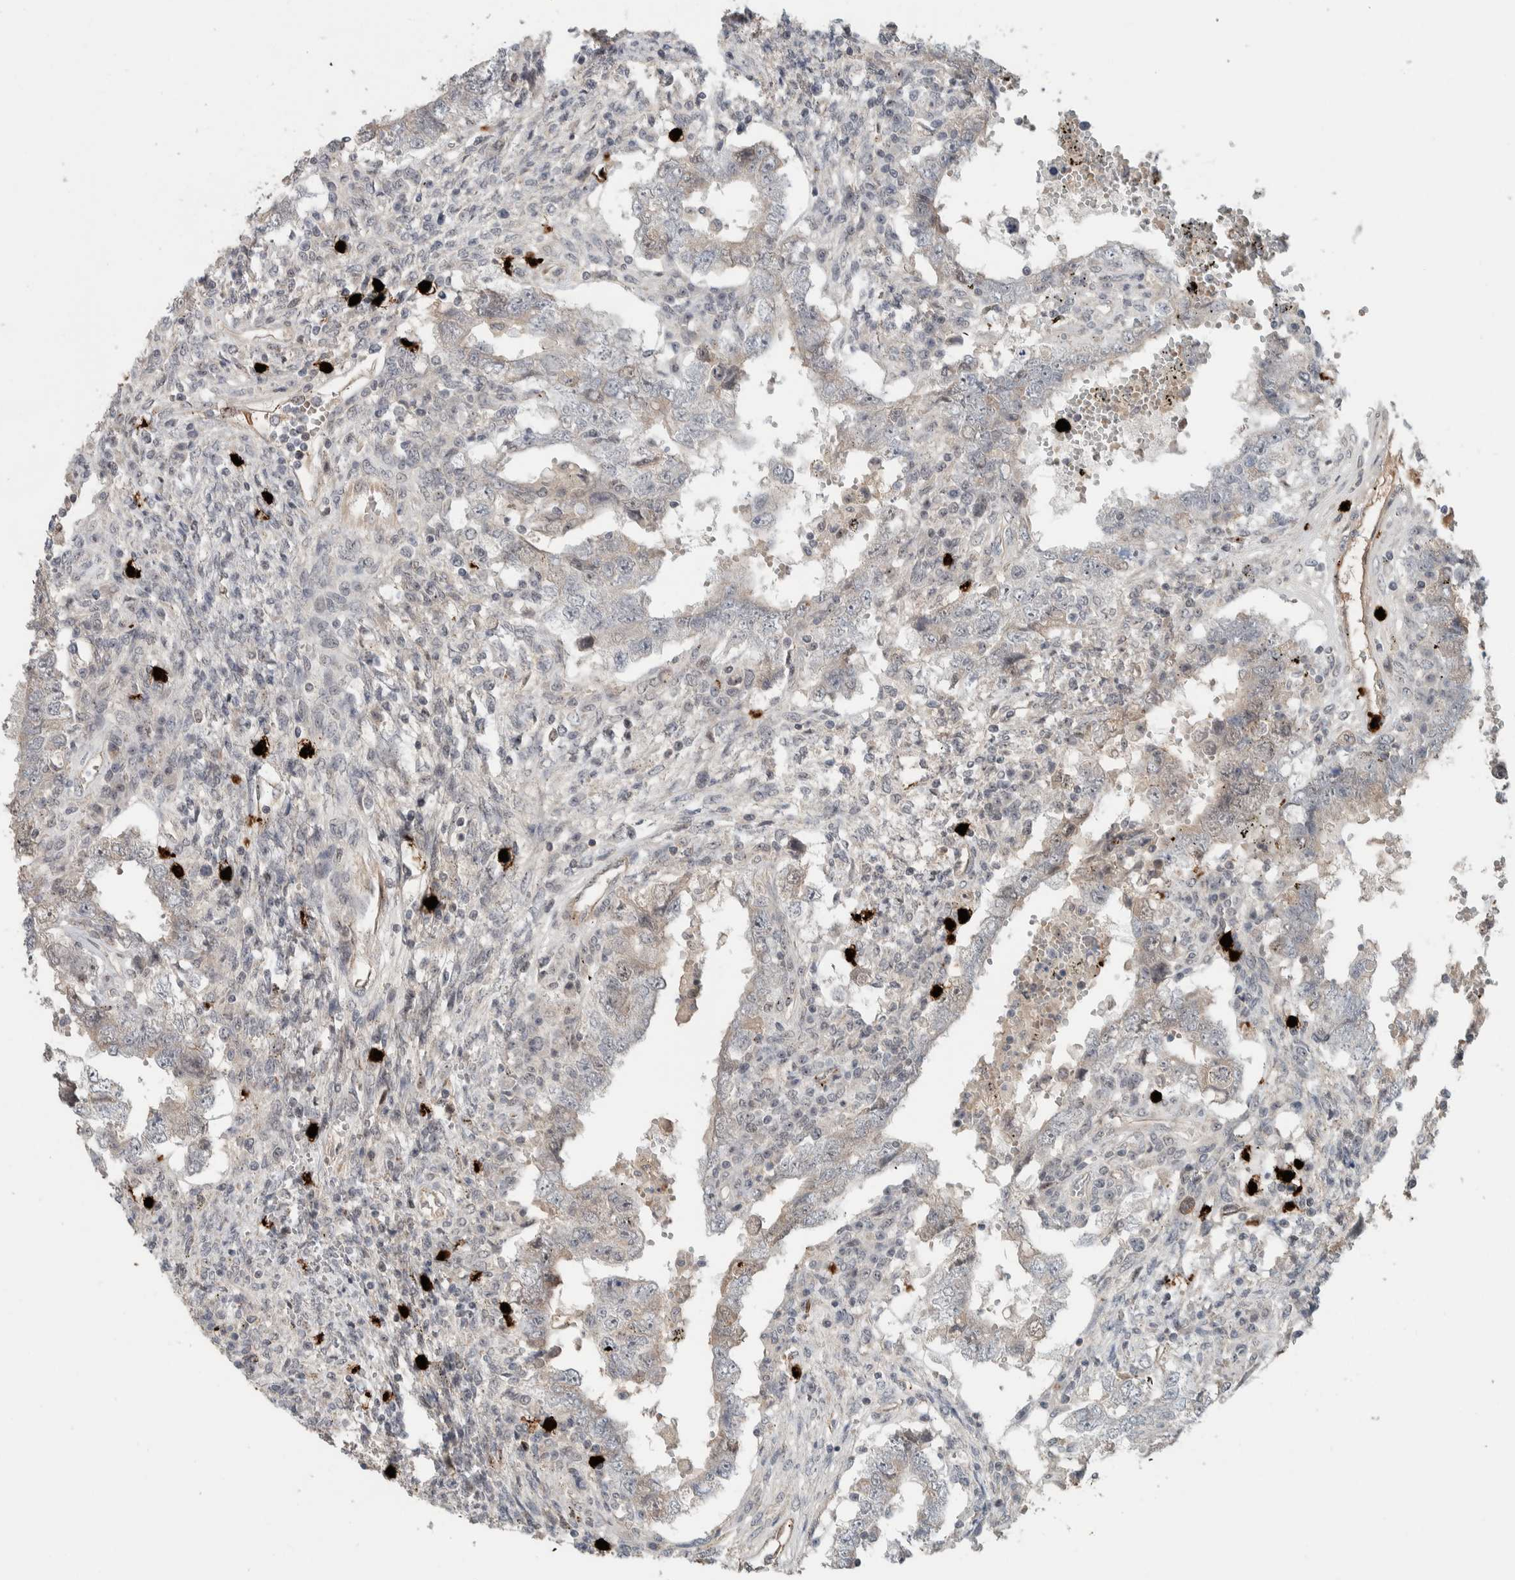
{"staining": {"intensity": "weak", "quantity": "<25%", "location": "cytoplasmic/membranous,nuclear"}, "tissue": "testis cancer", "cell_type": "Tumor cells", "image_type": "cancer", "snomed": [{"axis": "morphology", "description": "Carcinoma, Embryonal, NOS"}, {"axis": "topography", "description": "Testis"}], "caption": "Photomicrograph shows no significant protein staining in tumor cells of testis cancer.", "gene": "ZFP91", "patient": {"sex": "male", "age": 26}}